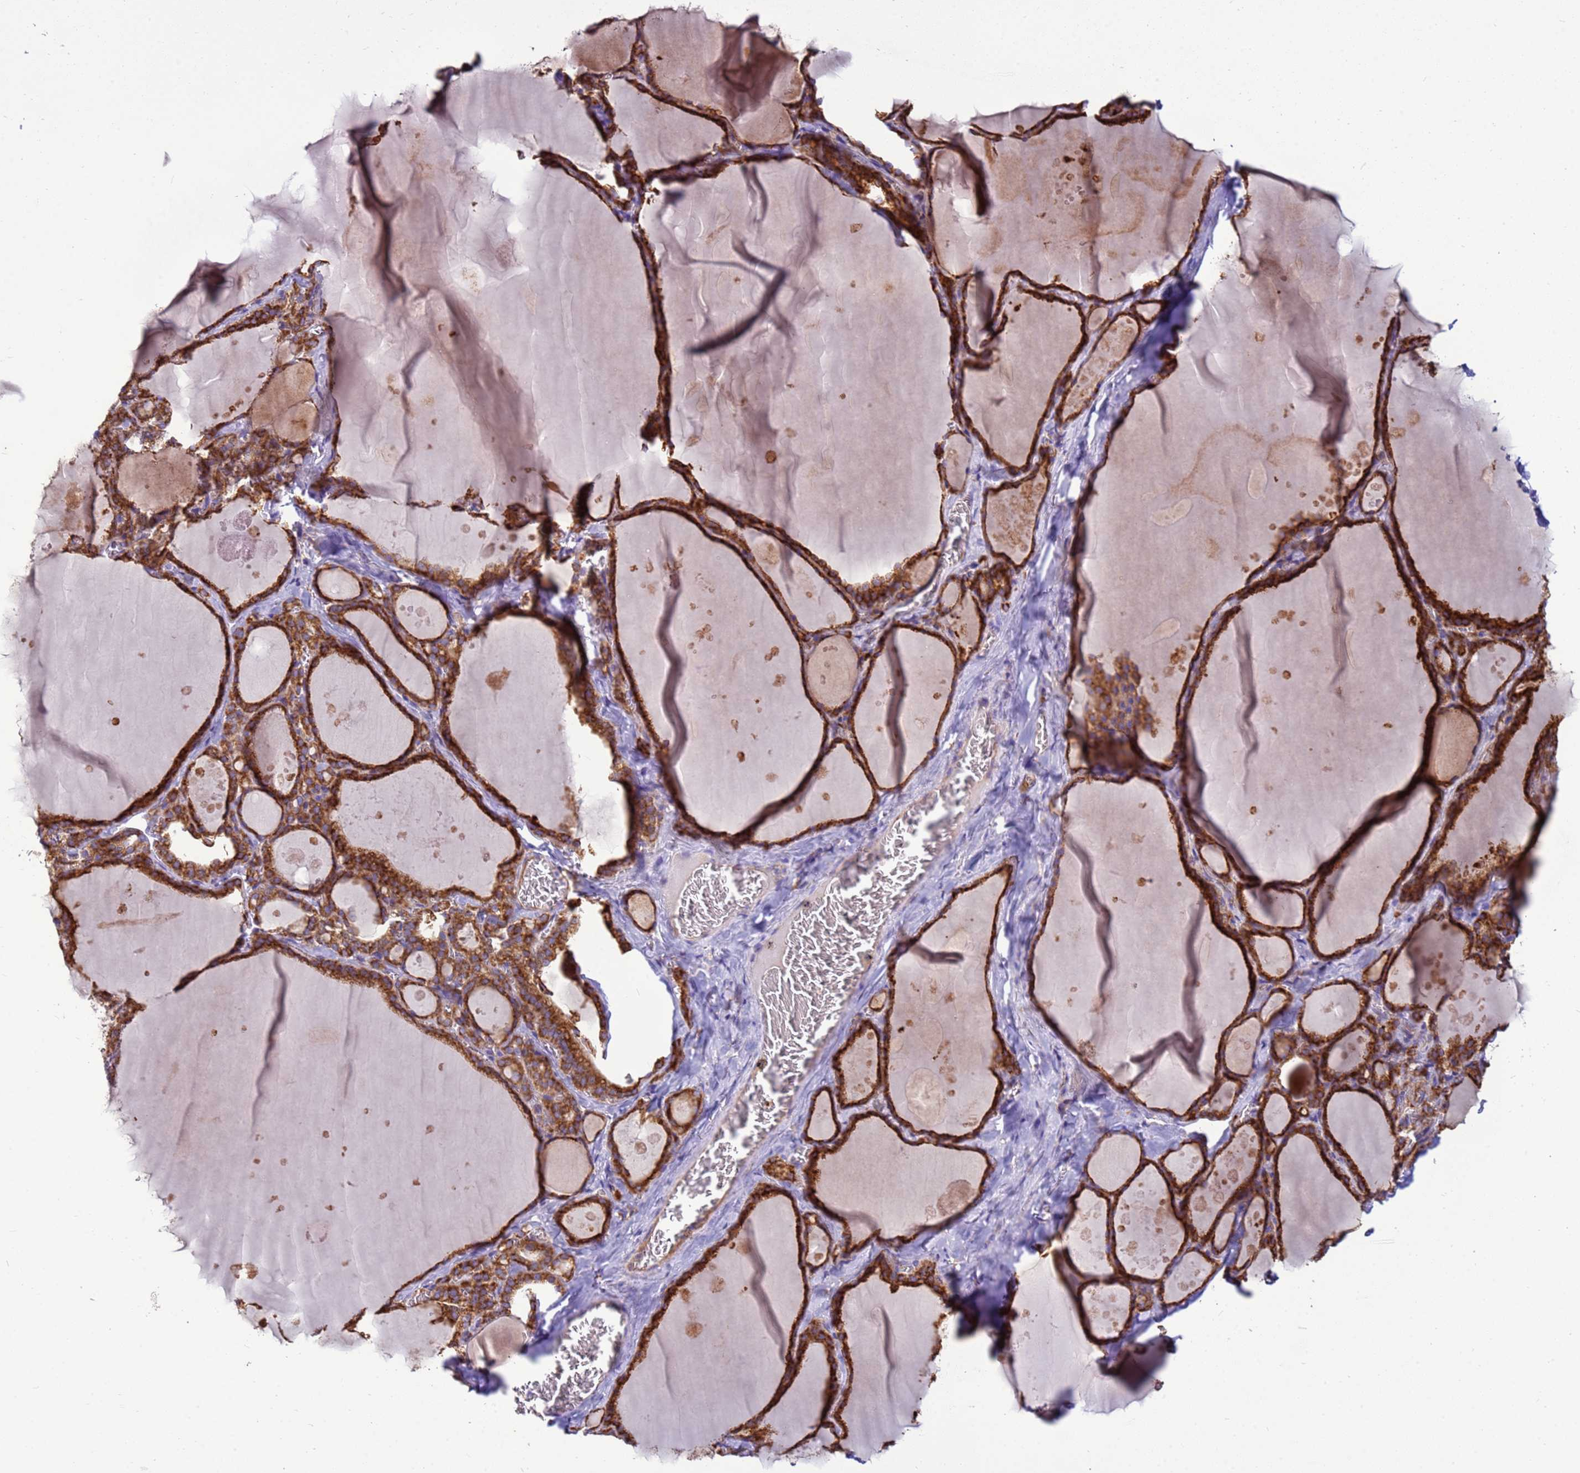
{"staining": {"intensity": "strong", "quantity": ">75%", "location": "cytoplasmic/membranous"}, "tissue": "thyroid gland", "cell_type": "Glandular cells", "image_type": "normal", "snomed": [{"axis": "morphology", "description": "Normal tissue, NOS"}, {"axis": "topography", "description": "Thyroid gland"}], "caption": "Thyroid gland stained with immunohistochemistry (IHC) exhibits strong cytoplasmic/membranous staining in about >75% of glandular cells.", "gene": "THAP5", "patient": {"sex": "male", "age": 56}}